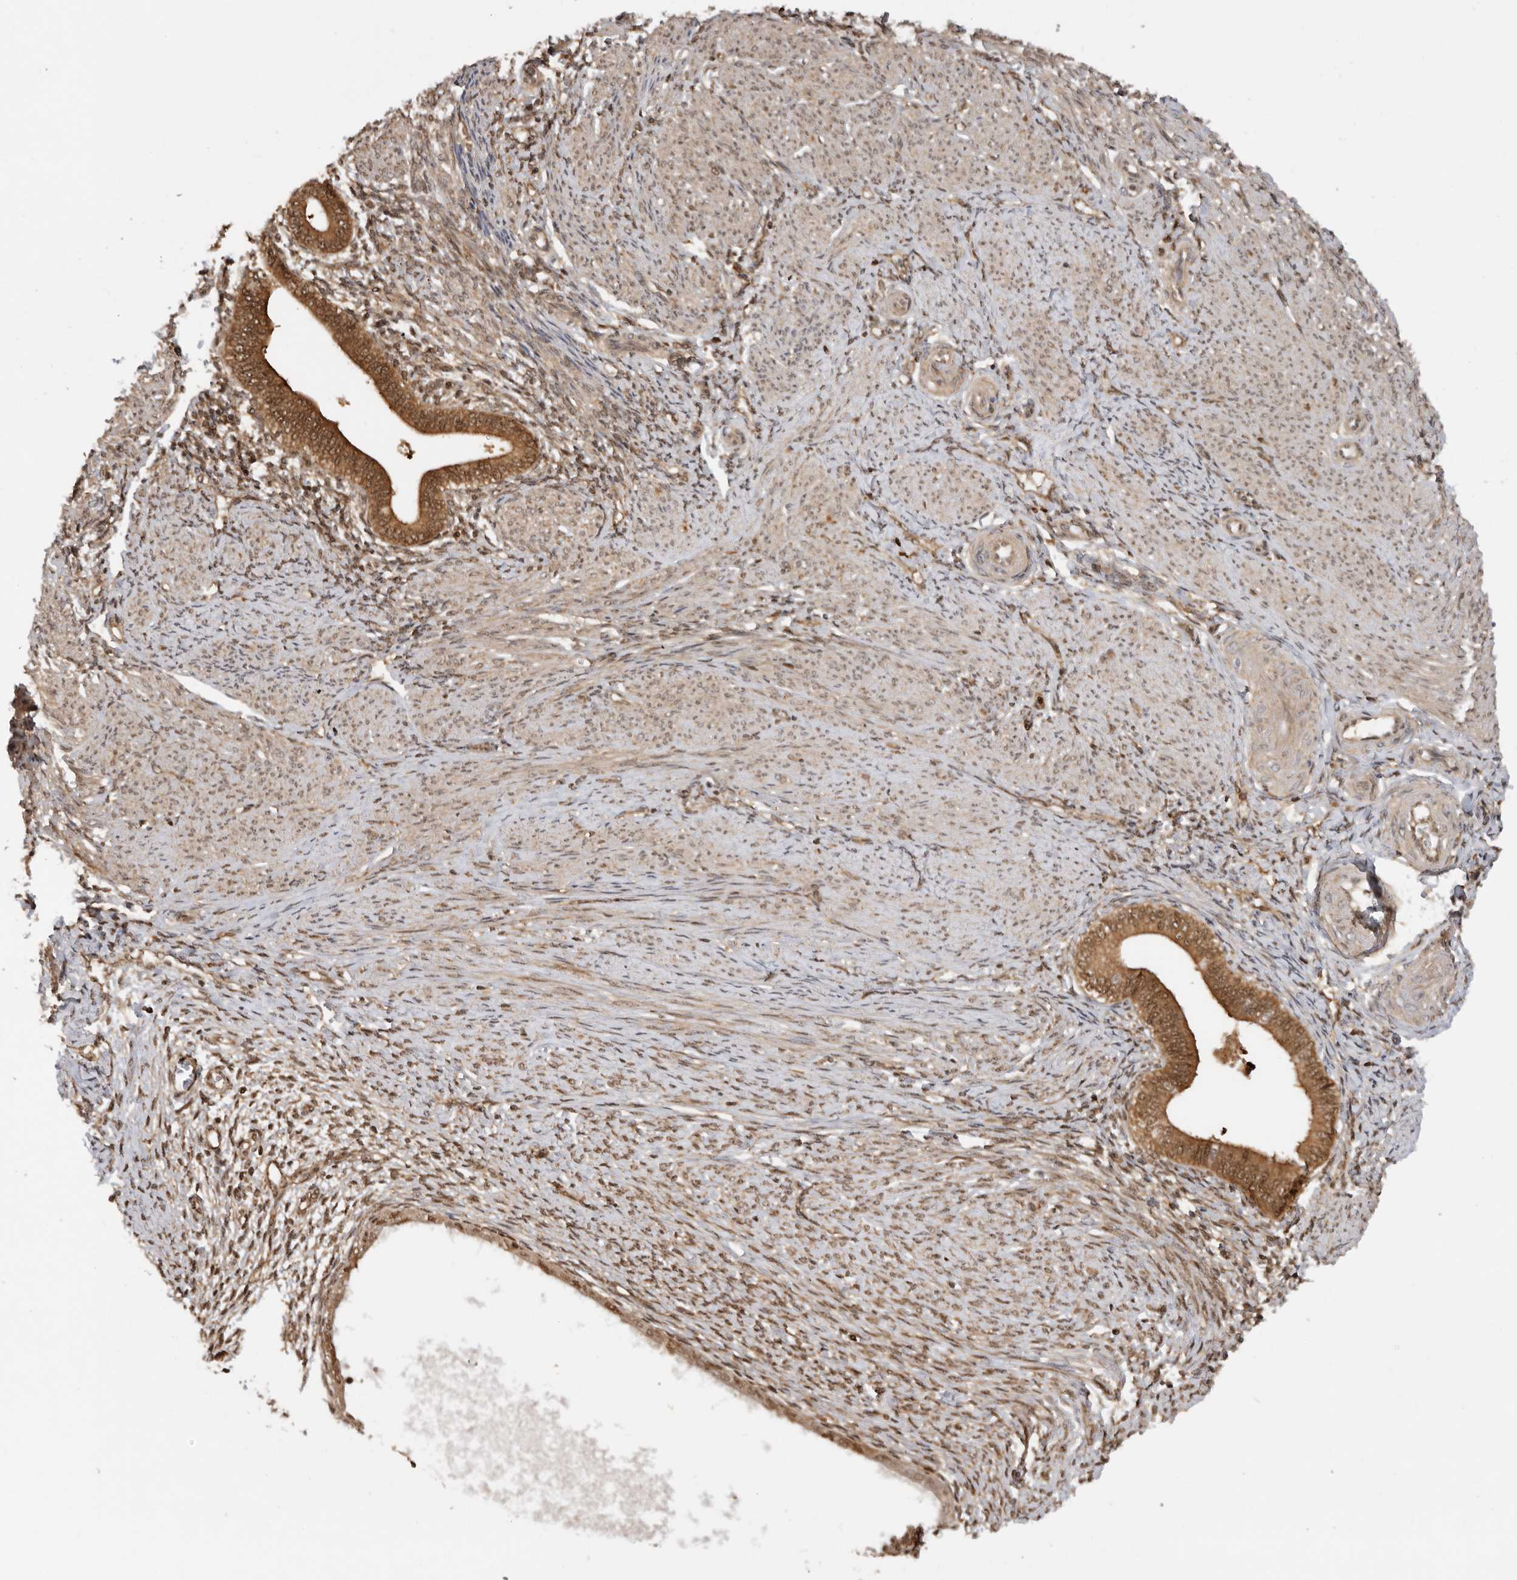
{"staining": {"intensity": "moderate", "quantity": ">75%", "location": "cytoplasmic/membranous,nuclear"}, "tissue": "endometrium", "cell_type": "Cells in endometrial stroma", "image_type": "normal", "snomed": [{"axis": "morphology", "description": "Normal tissue, NOS"}, {"axis": "topography", "description": "Endometrium"}], "caption": "The photomicrograph displays staining of unremarkable endometrium, revealing moderate cytoplasmic/membranous,nuclear protein positivity (brown color) within cells in endometrial stroma.", "gene": "ADPRS", "patient": {"sex": "female", "age": 42}}